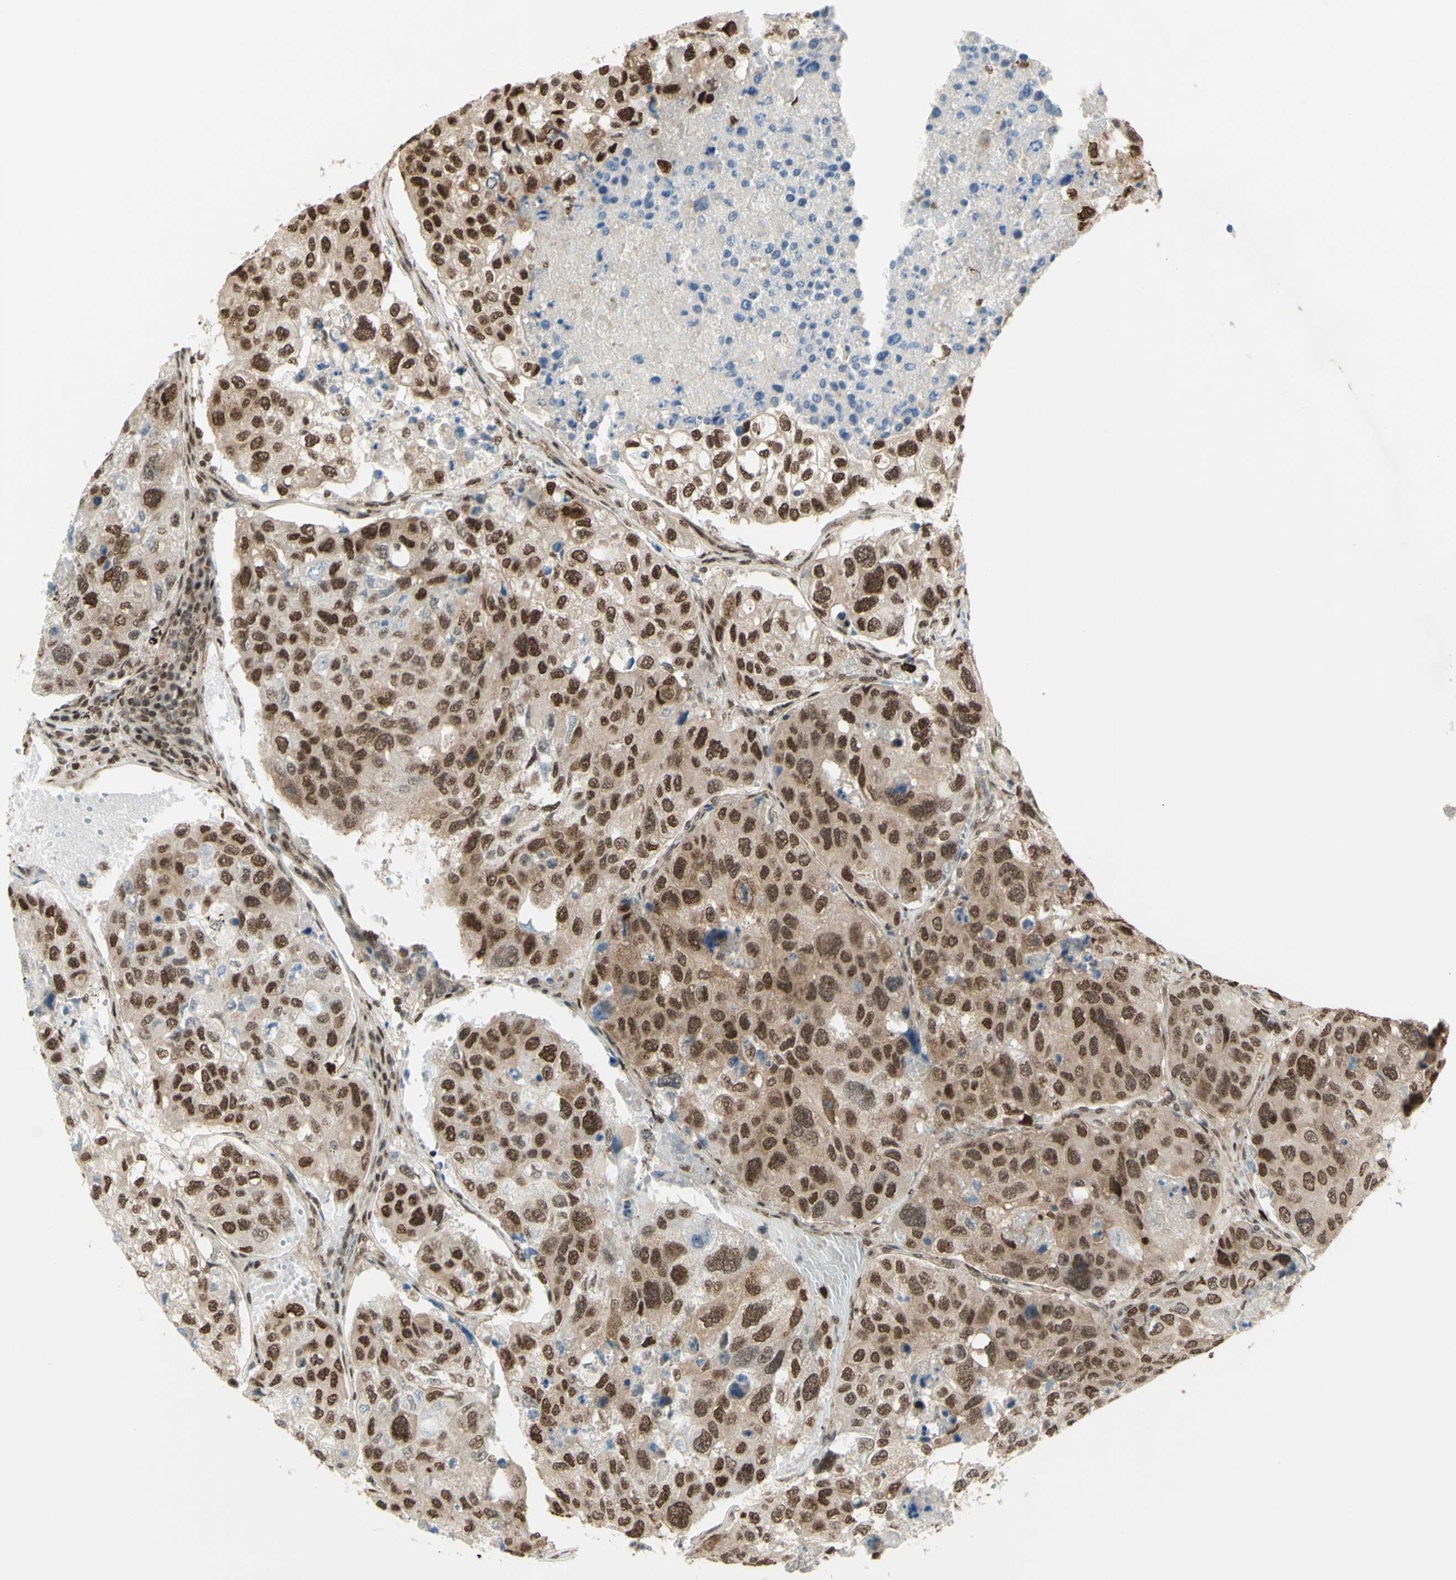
{"staining": {"intensity": "strong", "quantity": ">75%", "location": "nuclear"}, "tissue": "urothelial cancer", "cell_type": "Tumor cells", "image_type": "cancer", "snomed": [{"axis": "morphology", "description": "Urothelial carcinoma, High grade"}, {"axis": "topography", "description": "Lymph node"}, {"axis": "topography", "description": "Urinary bladder"}], "caption": "Urothelial cancer stained with a brown dye demonstrates strong nuclear positive staining in about >75% of tumor cells.", "gene": "ZMYM6", "patient": {"sex": "male", "age": 51}}